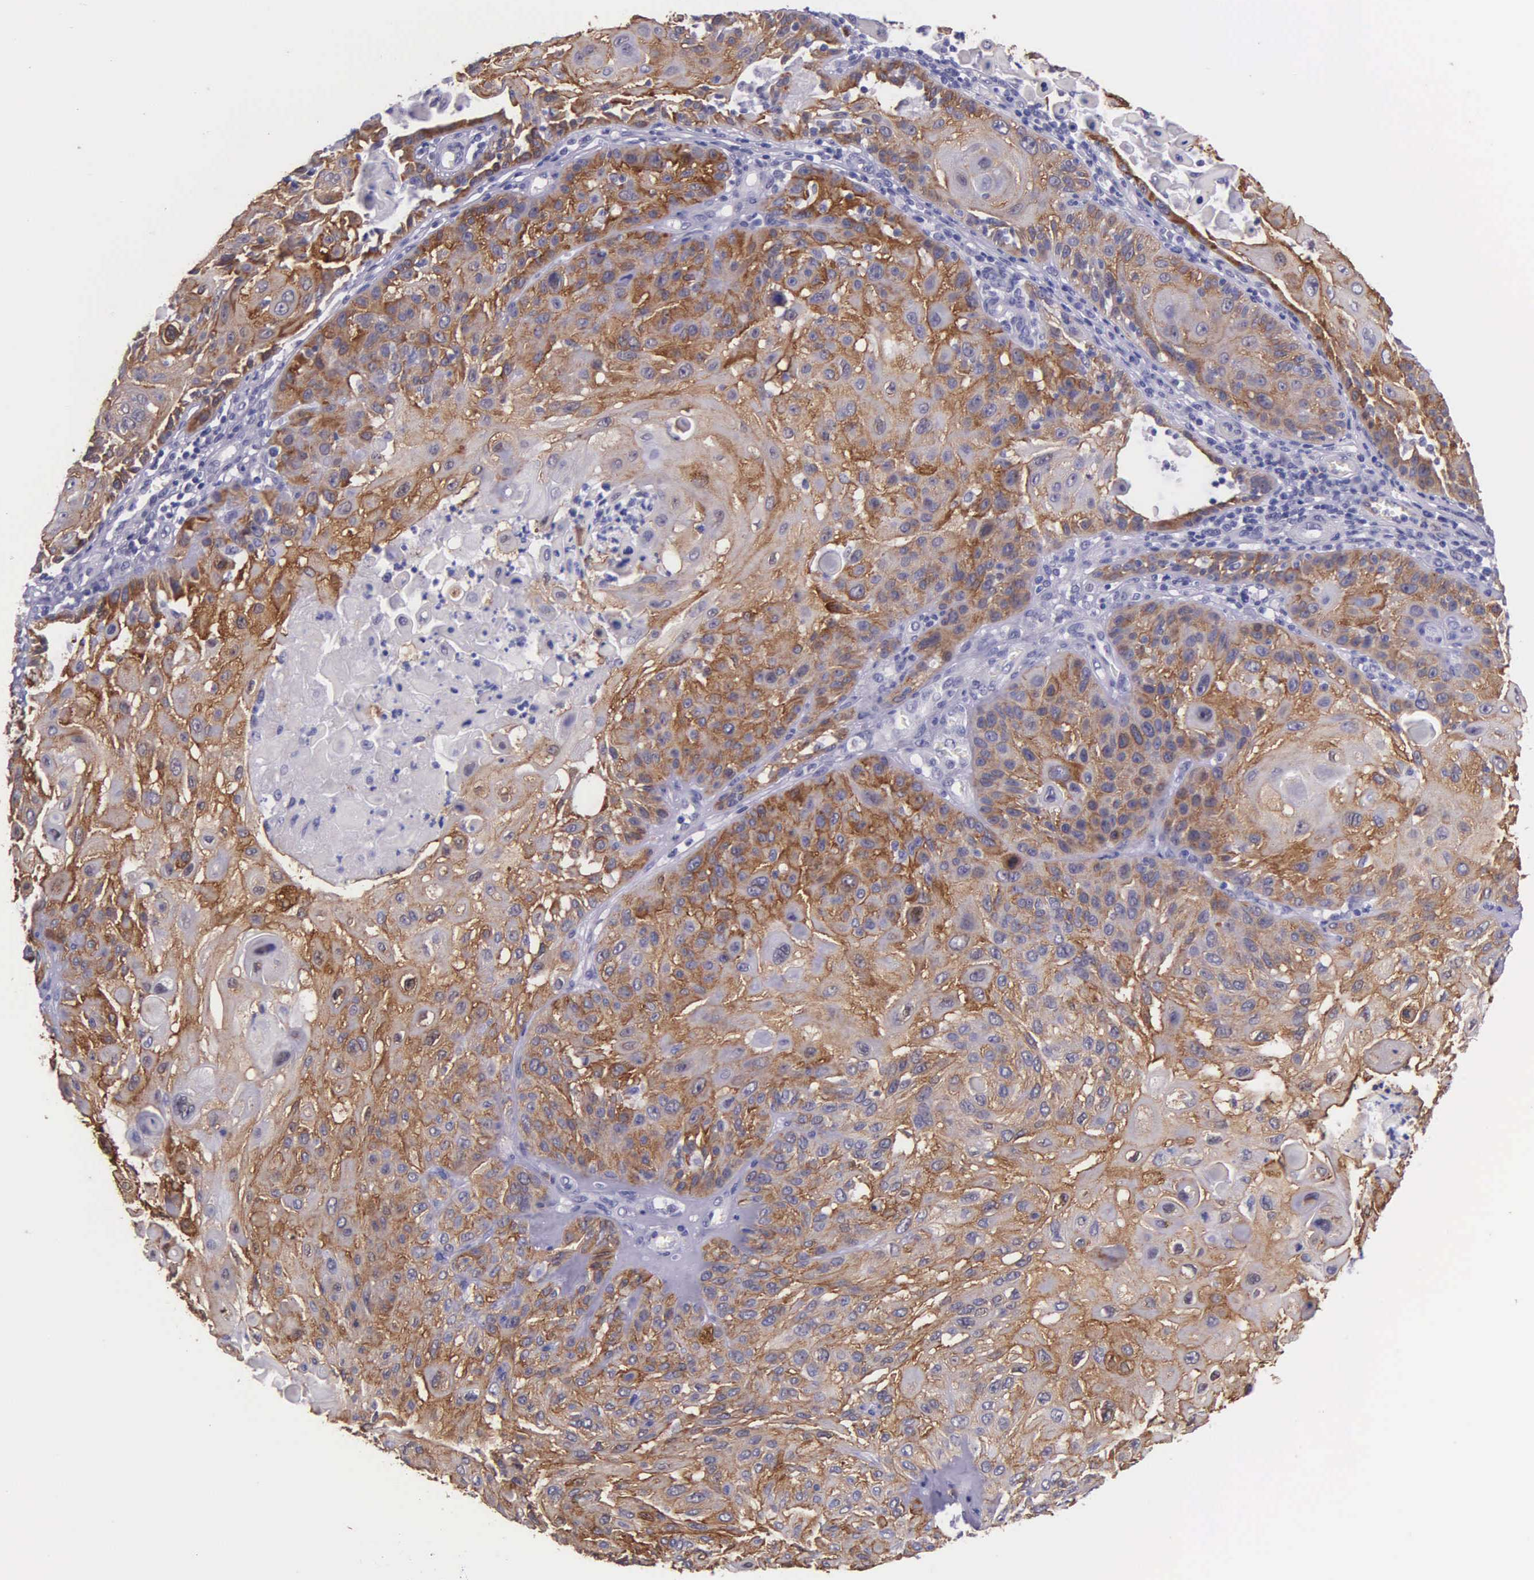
{"staining": {"intensity": "moderate", "quantity": ">75%", "location": "cytoplasmic/membranous"}, "tissue": "skin cancer", "cell_type": "Tumor cells", "image_type": "cancer", "snomed": [{"axis": "morphology", "description": "Squamous cell carcinoma, NOS"}, {"axis": "topography", "description": "Skin"}], "caption": "Squamous cell carcinoma (skin) stained with IHC reveals moderate cytoplasmic/membranous staining in approximately >75% of tumor cells.", "gene": "AHNAK2", "patient": {"sex": "female", "age": 89}}